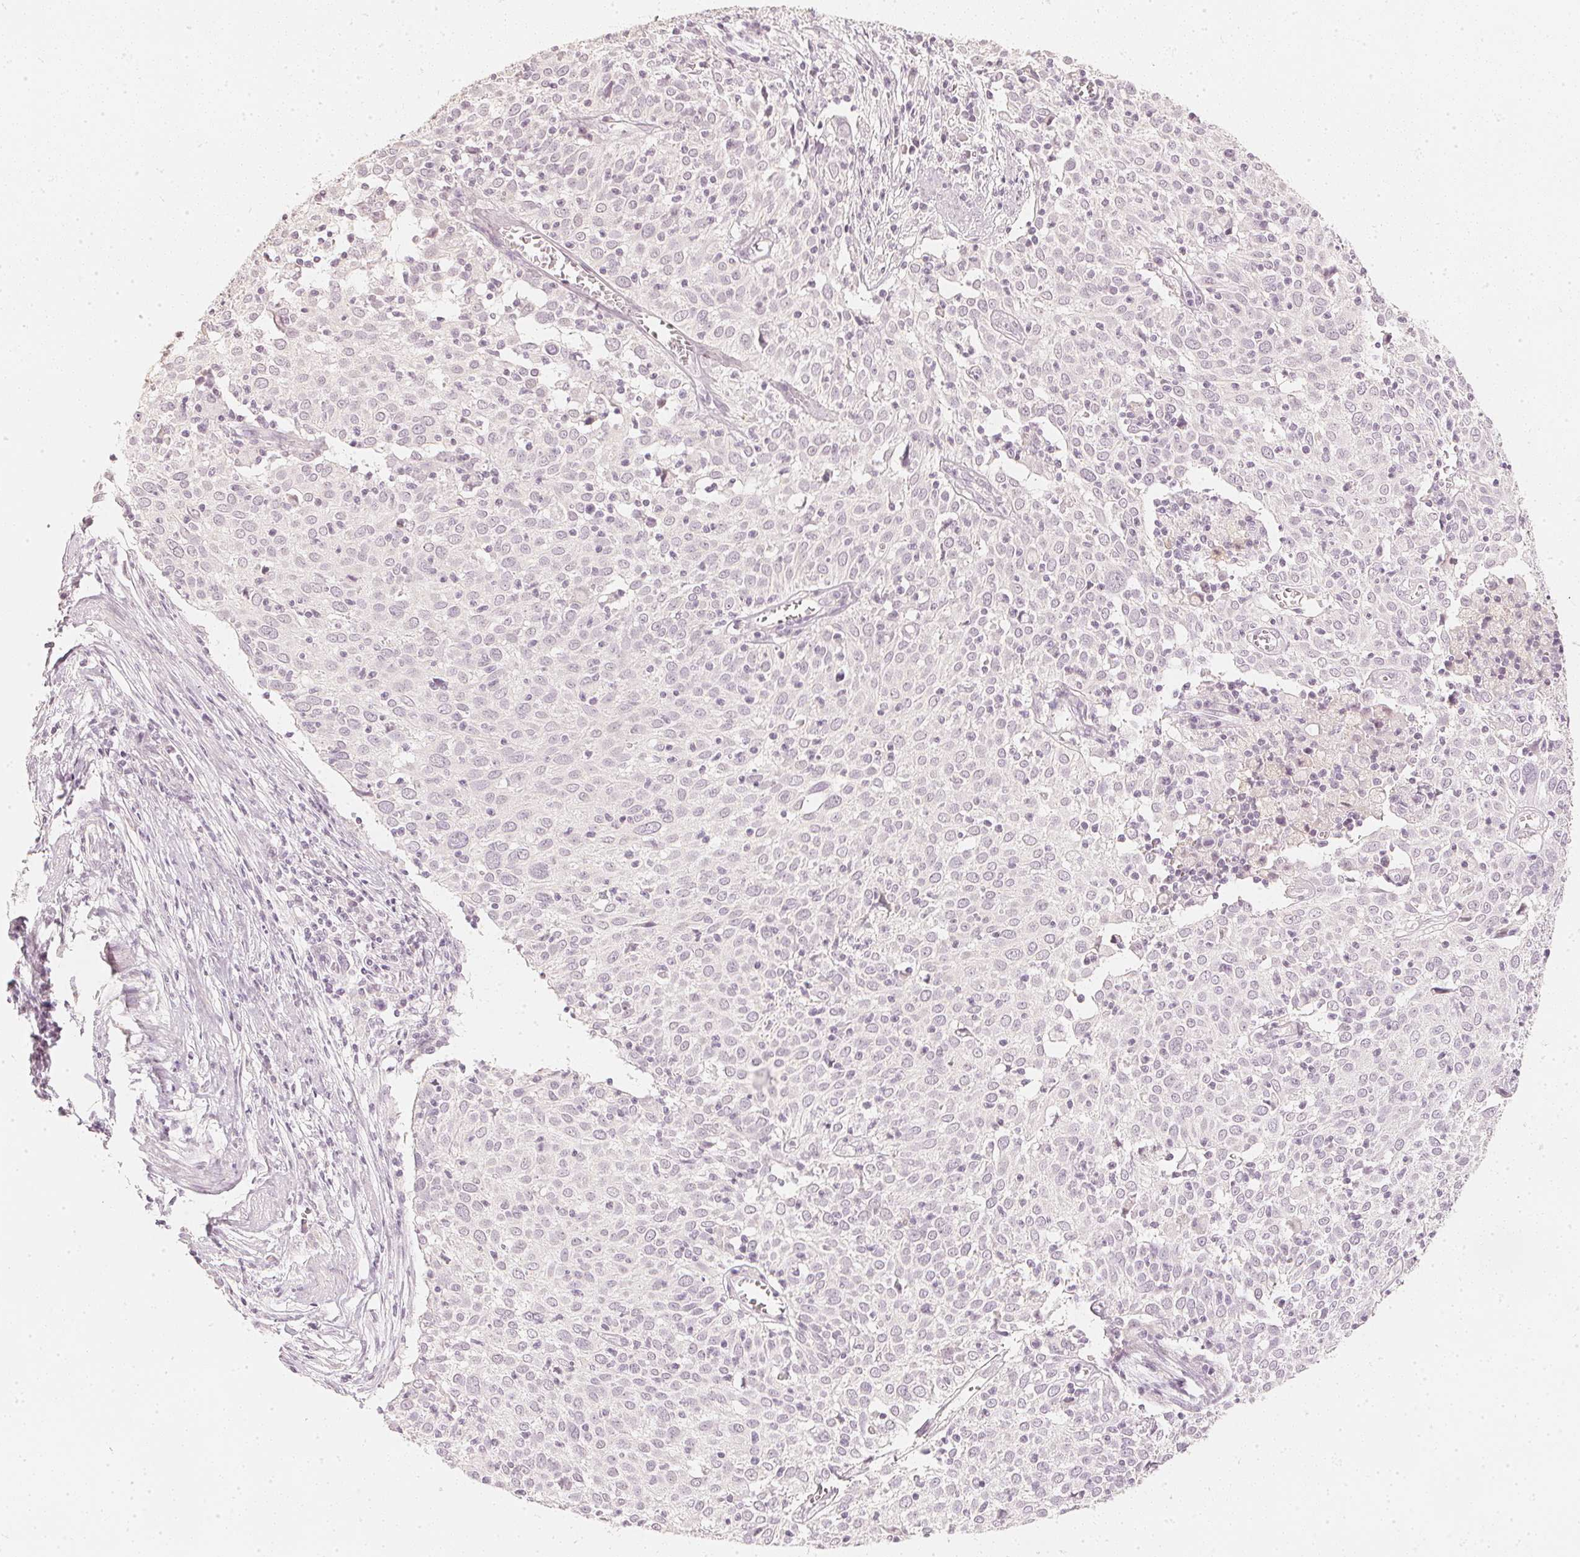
{"staining": {"intensity": "negative", "quantity": "none", "location": "none"}, "tissue": "cervical cancer", "cell_type": "Tumor cells", "image_type": "cancer", "snomed": [{"axis": "morphology", "description": "Squamous cell carcinoma, NOS"}, {"axis": "topography", "description": "Cervix"}], "caption": "Immunohistochemistry image of human cervical cancer stained for a protein (brown), which reveals no expression in tumor cells.", "gene": "CALB1", "patient": {"sex": "female", "age": 39}}